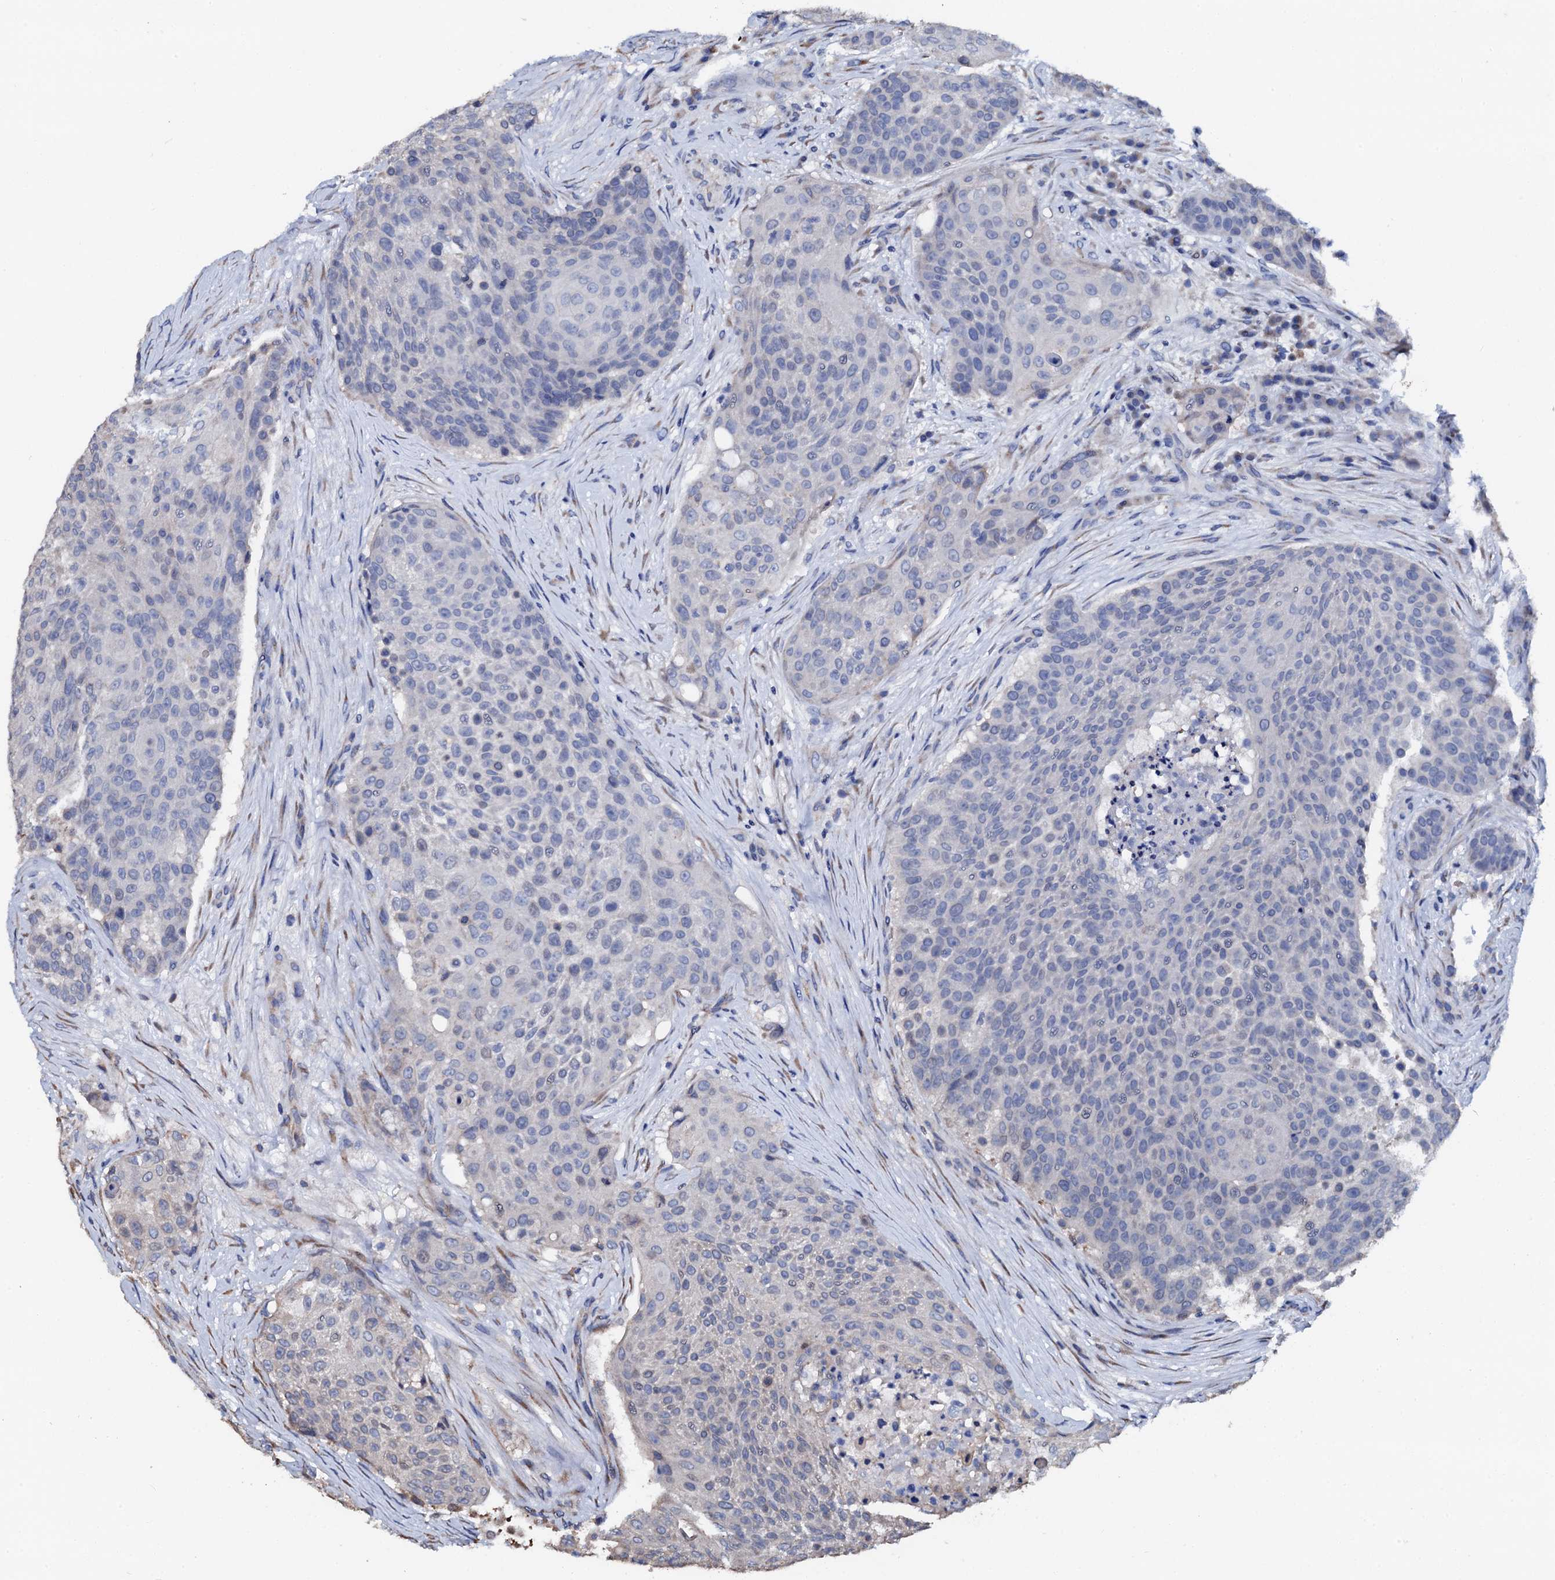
{"staining": {"intensity": "negative", "quantity": "none", "location": "none"}, "tissue": "urothelial cancer", "cell_type": "Tumor cells", "image_type": "cancer", "snomed": [{"axis": "morphology", "description": "Urothelial carcinoma, High grade"}, {"axis": "topography", "description": "Urinary bladder"}], "caption": "Protein analysis of urothelial carcinoma (high-grade) shows no significant staining in tumor cells.", "gene": "AKAP3", "patient": {"sex": "female", "age": 63}}